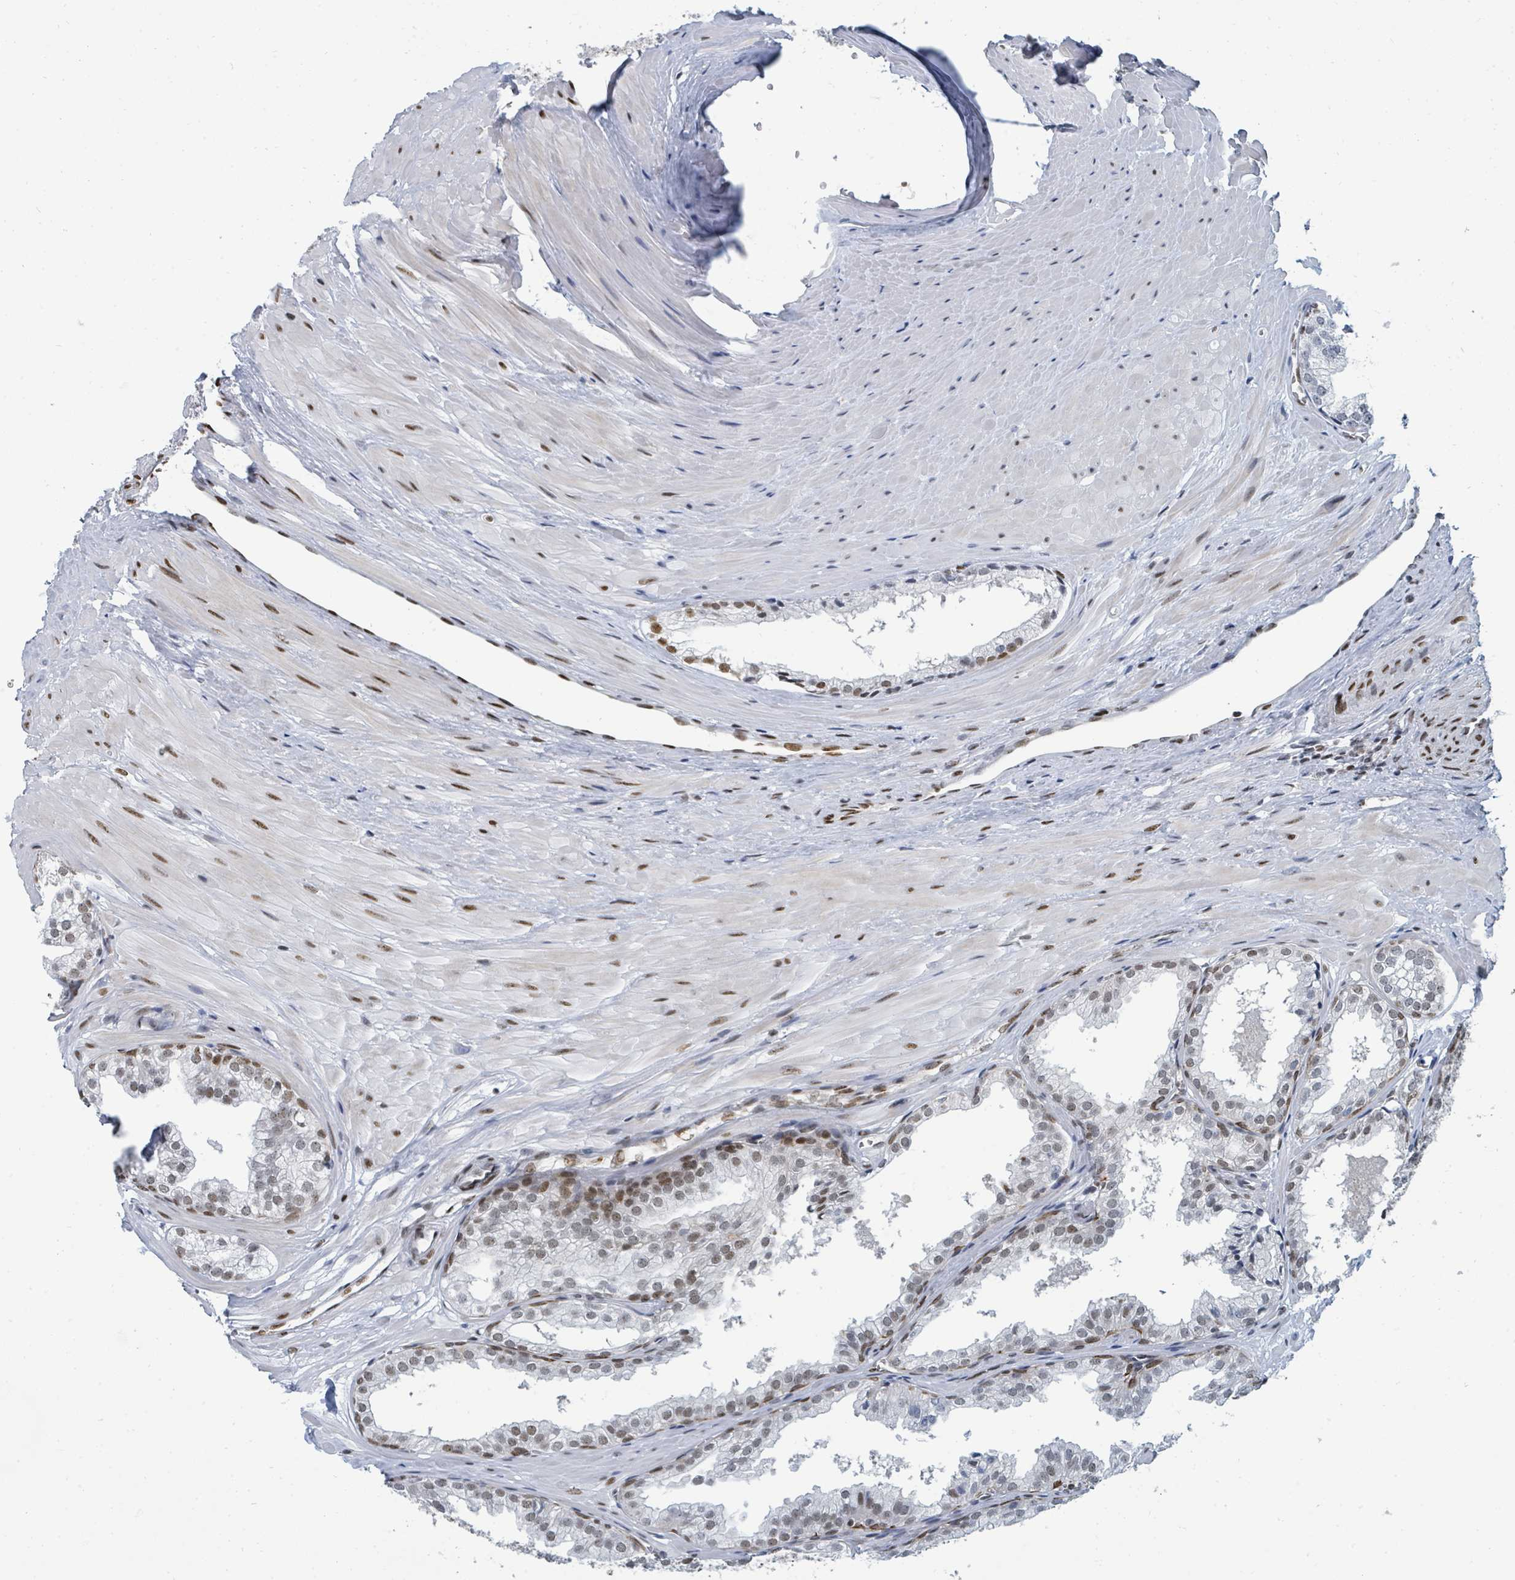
{"staining": {"intensity": "strong", "quantity": "25%-75%", "location": "nuclear"}, "tissue": "prostate", "cell_type": "Glandular cells", "image_type": "normal", "snomed": [{"axis": "morphology", "description": "Normal tissue, NOS"}, {"axis": "topography", "description": "Prostate"}, {"axis": "topography", "description": "Peripheral nerve tissue"}], "caption": "Immunohistochemistry (DAB) staining of normal human prostate demonstrates strong nuclear protein staining in approximately 25%-75% of glandular cells.", "gene": "SUMO2", "patient": {"sex": "male", "age": 55}}